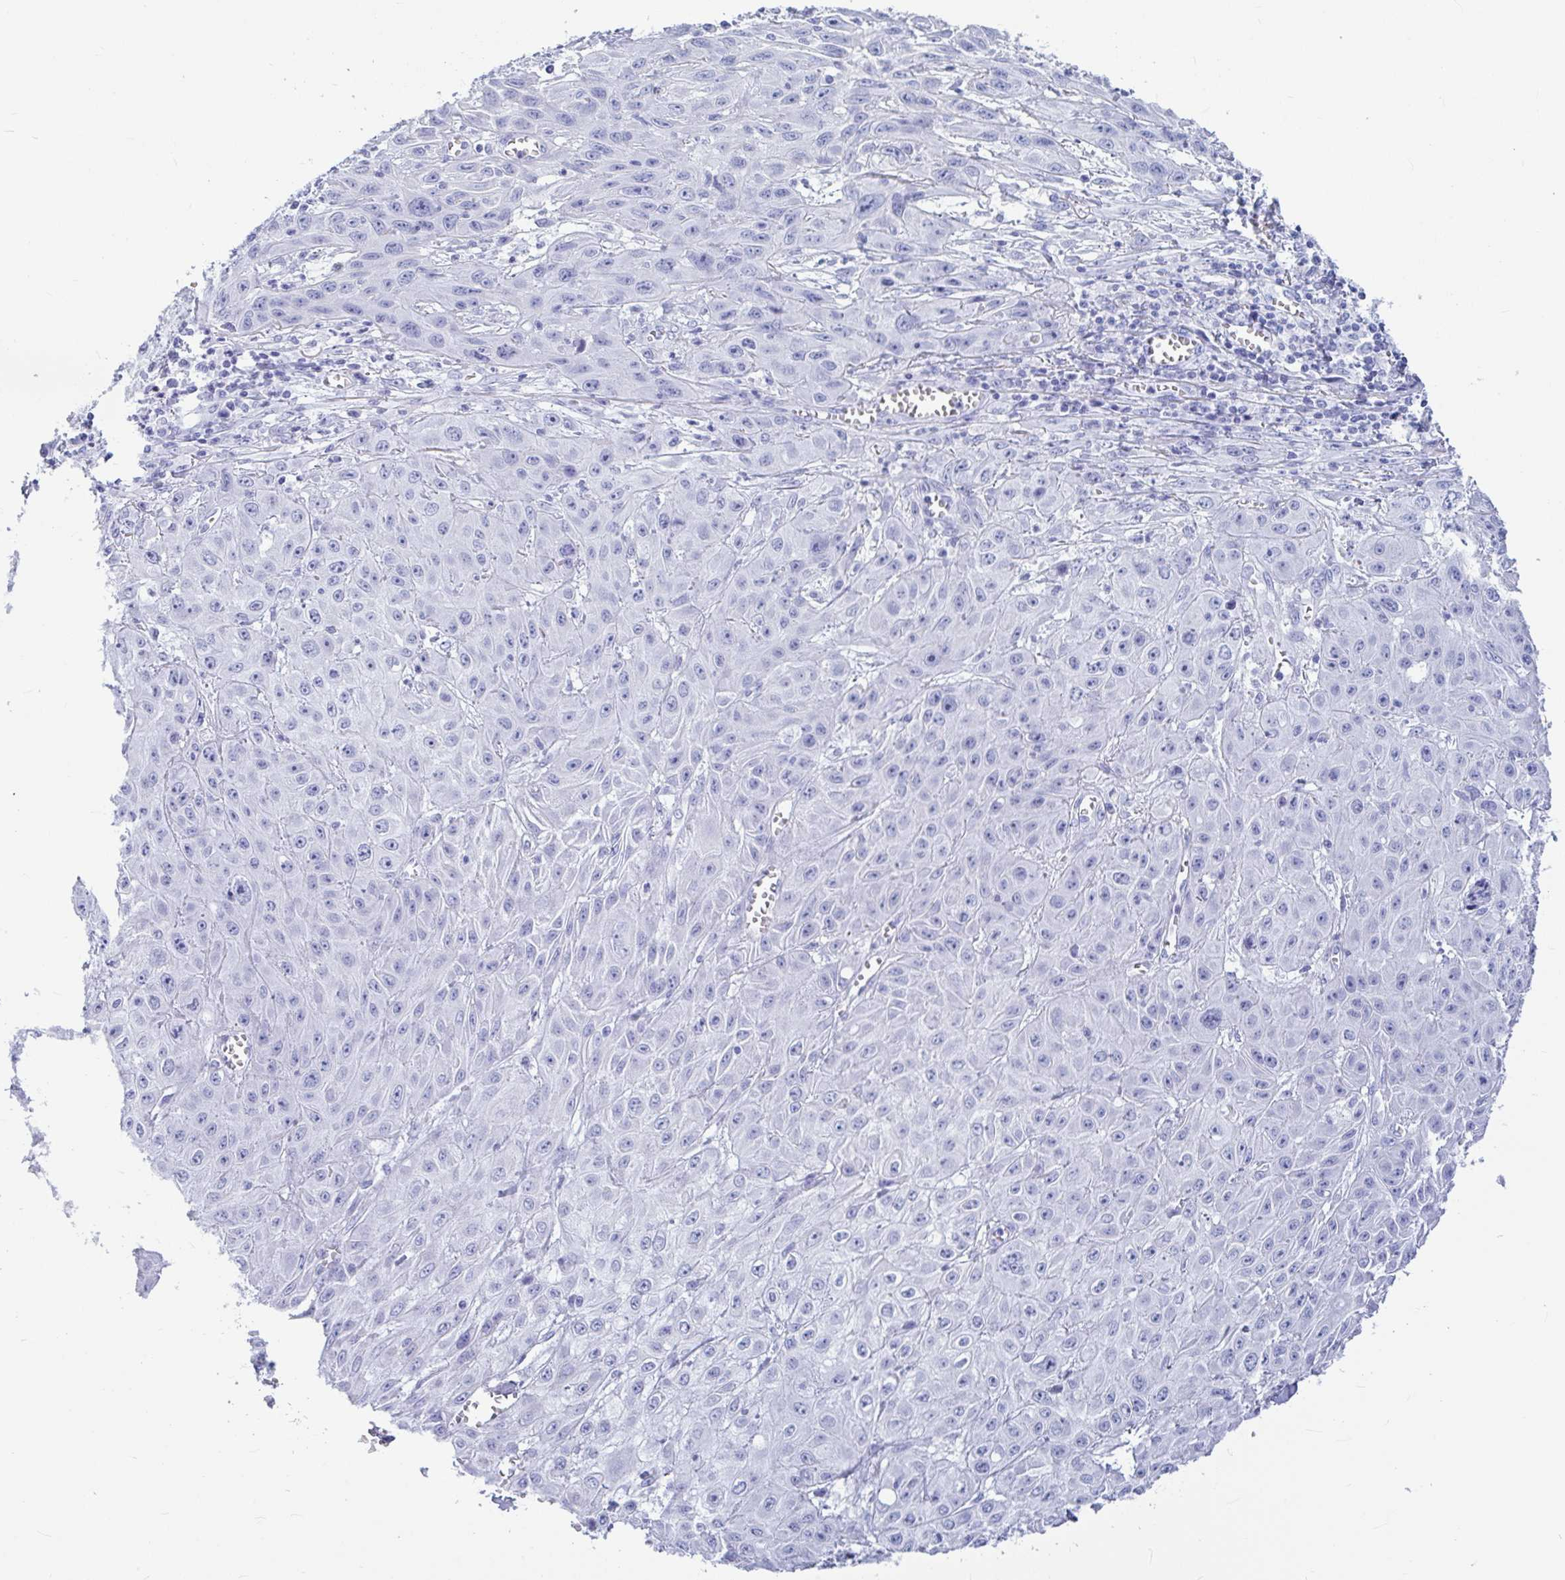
{"staining": {"intensity": "negative", "quantity": "none", "location": "none"}, "tissue": "skin cancer", "cell_type": "Tumor cells", "image_type": "cancer", "snomed": [{"axis": "morphology", "description": "Squamous cell carcinoma, NOS"}, {"axis": "topography", "description": "Skin"}, {"axis": "topography", "description": "Vulva"}], "caption": "Tumor cells are negative for protein expression in human squamous cell carcinoma (skin).", "gene": "OR5J2", "patient": {"sex": "female", "age": 71}}